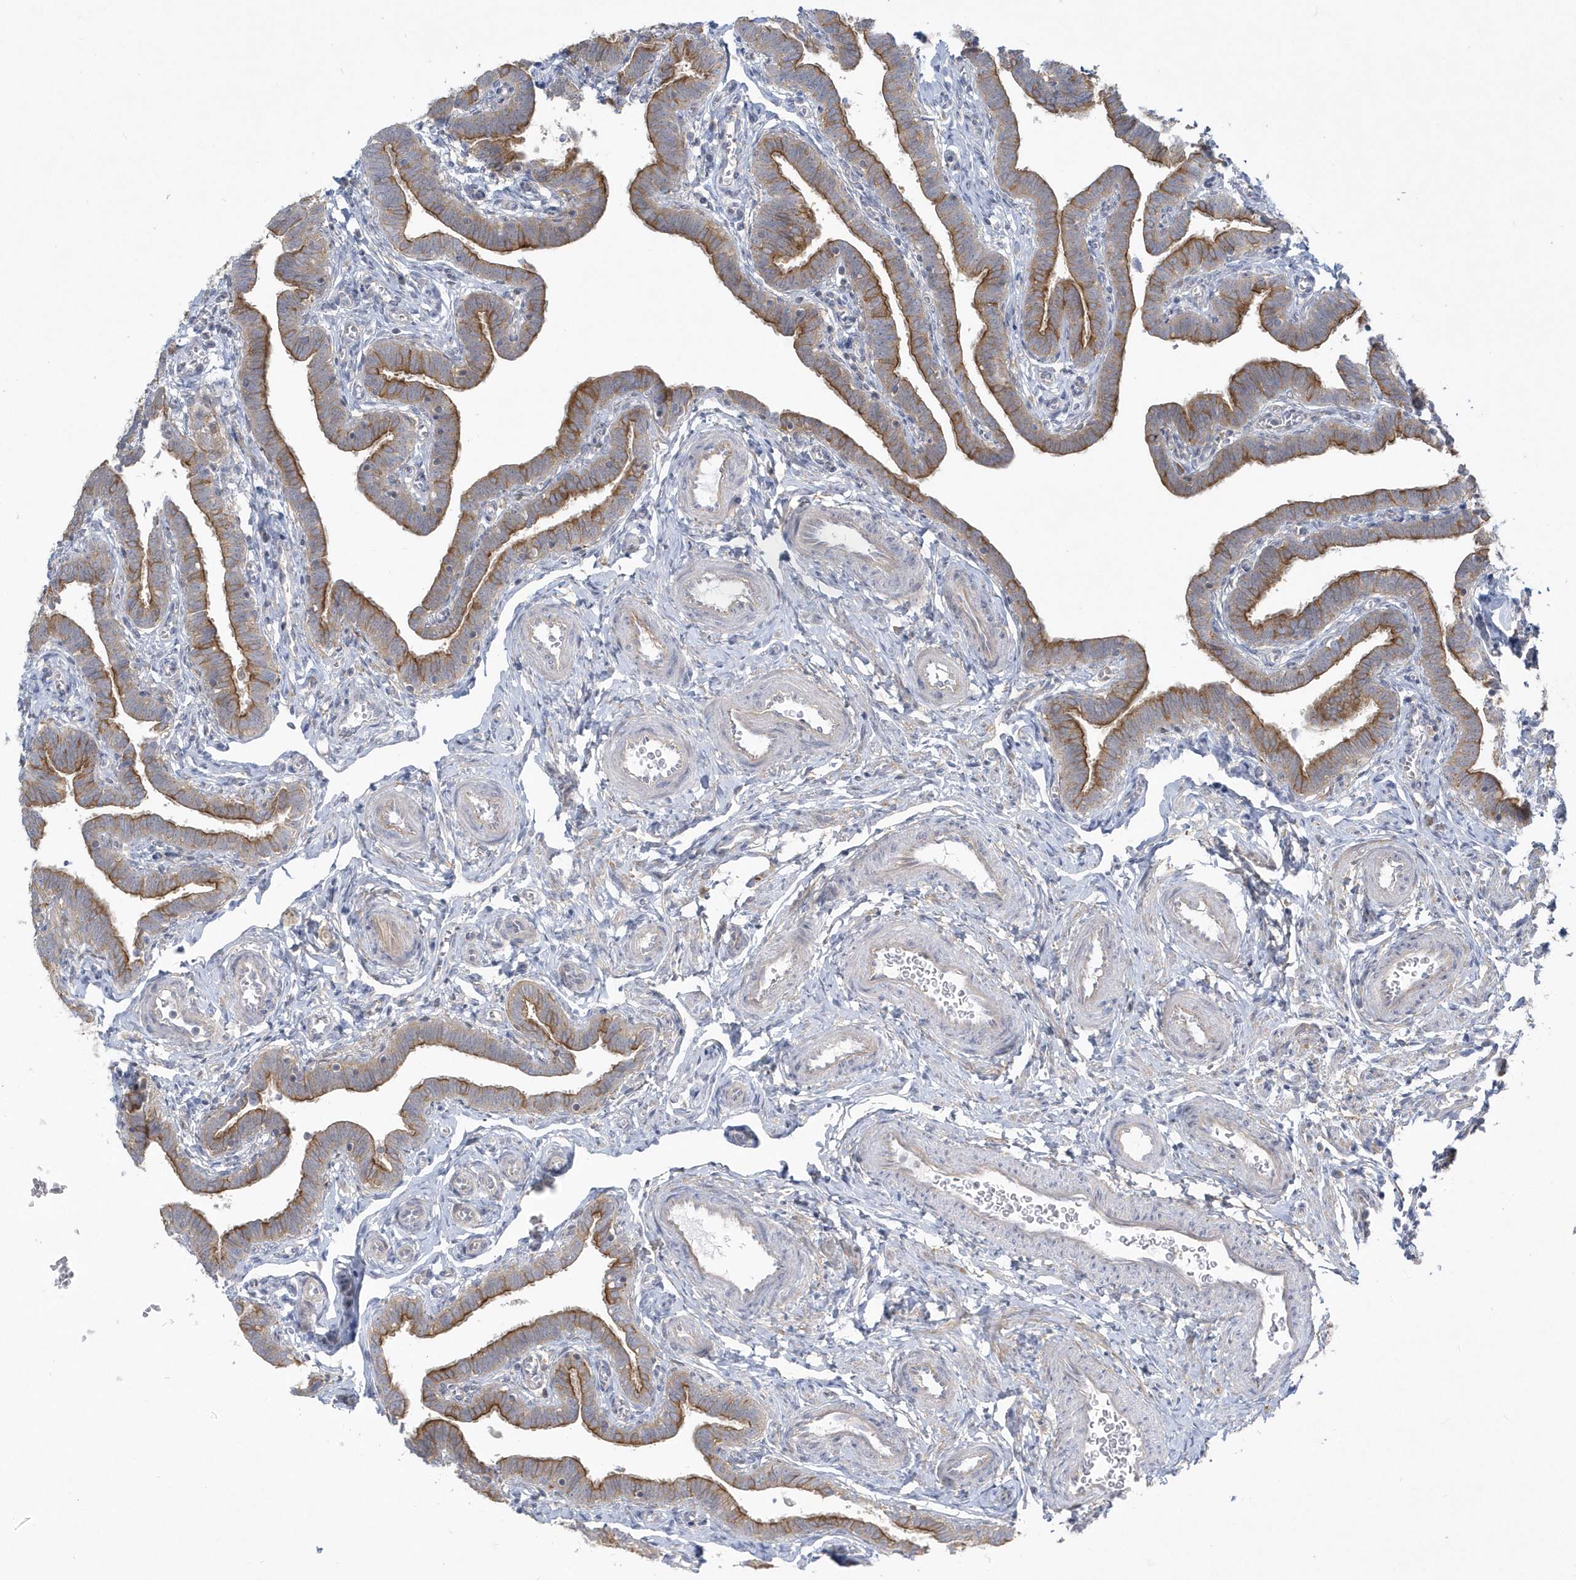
{"staining": {"intensity": "strong", "quantity": ">75%", "location": "cytoplasmic/membranous"}, "tissue": "fallopian tube", "cell_type": "Glandular cells", "image_type": "normal", "snomed": [{"axis": "morphology", "description": "Normal tissue, NOS"}, {"axis": "topography", "description": "Fallopian tube"}], "caption": "A high amount of strong cytoplasmic/membranous staining is identified in about >75% of glandular cells in benign fallopian tube.", "gene": "DNAJC18", "patient": {"sex": "female", "age": 36}}